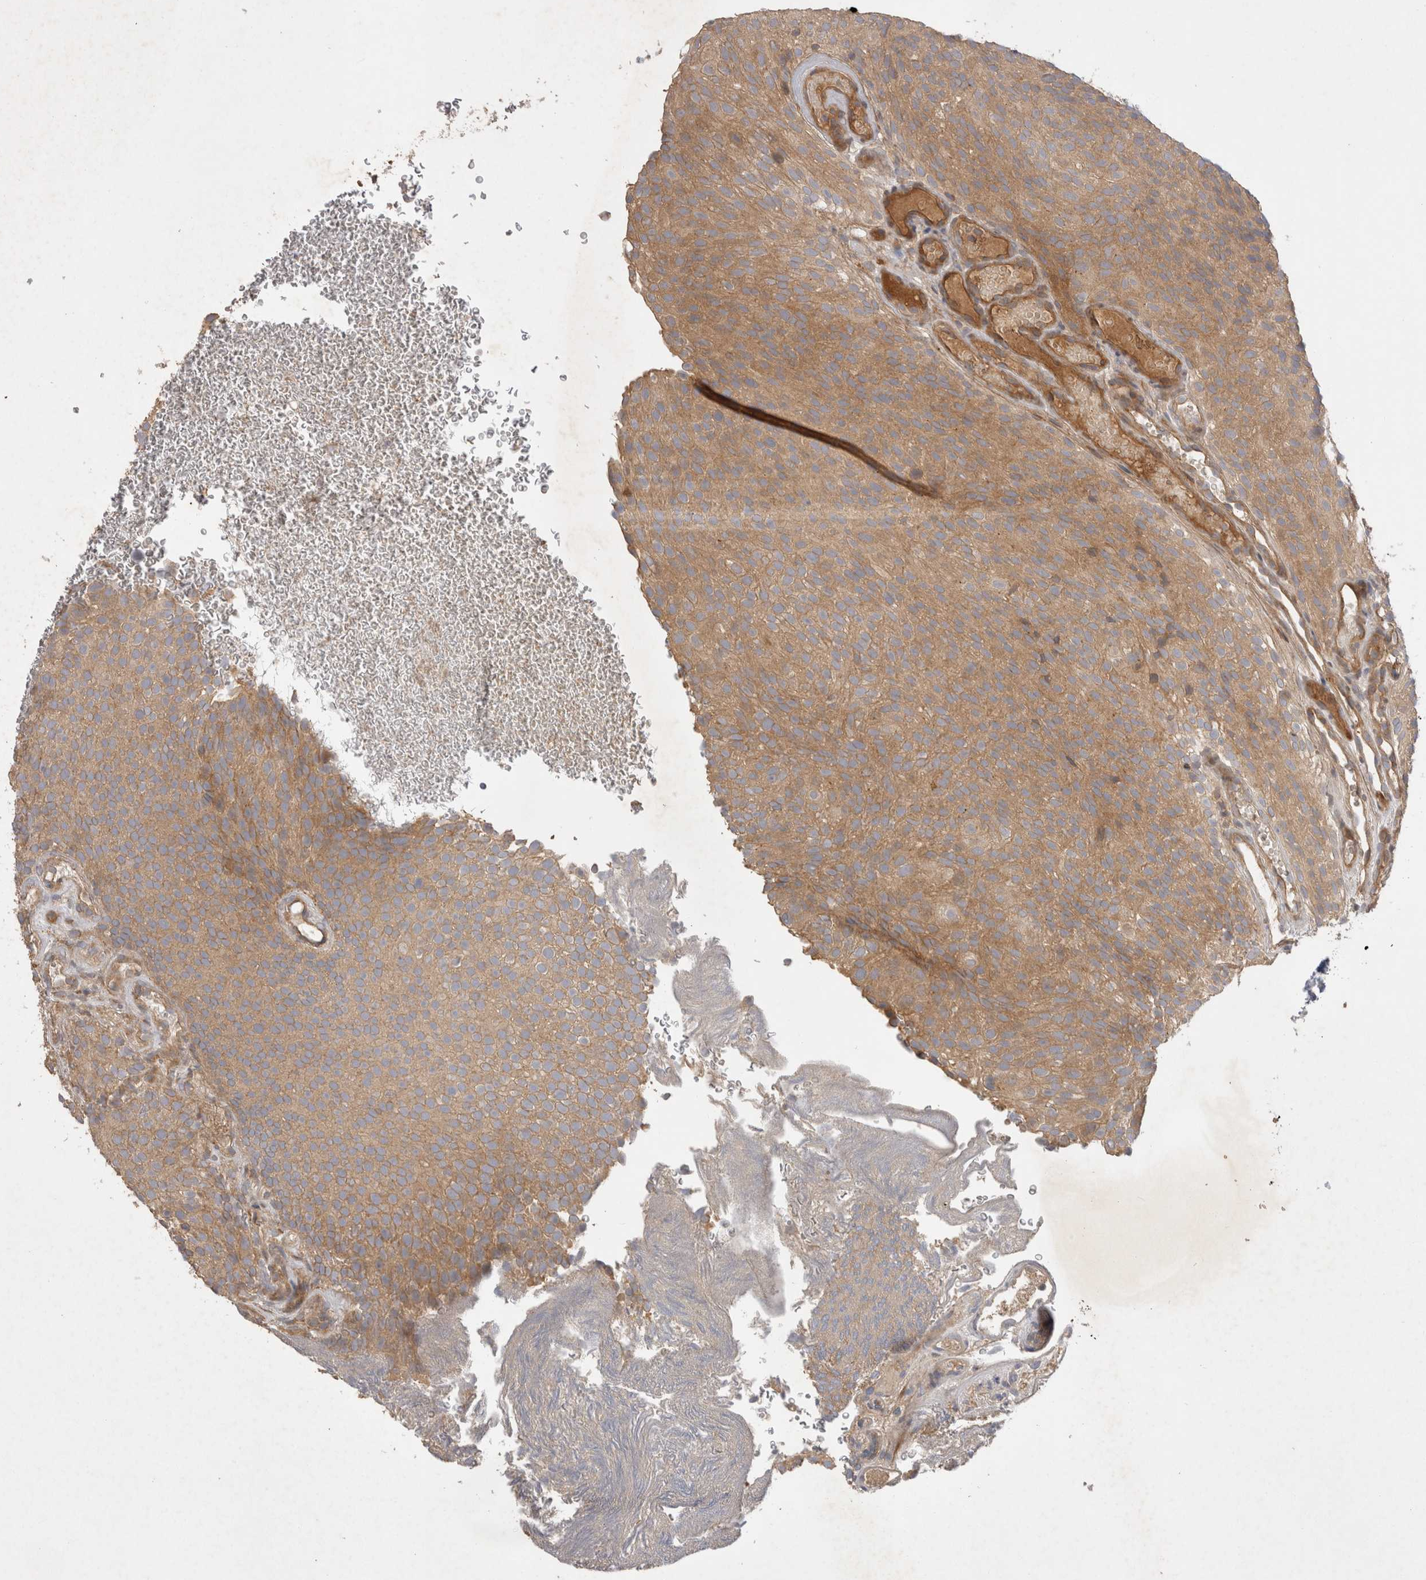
{"staining": {"intensity": "moderate", "quantity": ">75%", "location": "cytoplasmic/membranous"}, "tissue": "urothelial cancer", "cell_type": "Tumor cells", "image_type": "cancer", "snomed": [{"axis": "morphology", "description": "Urothelial carcinoma, Low grade"}, {"axis": "topography", "description": "Urinary bladder"}], "caption": "Immunohistochemical staining of urothelial cancer shows medium levels of moderate cytoplasmic/membranous protein positivity in about >75% of tumor cells.", "gene": "PPP1R42", "patient": {"sex": "male", "age": 78}}